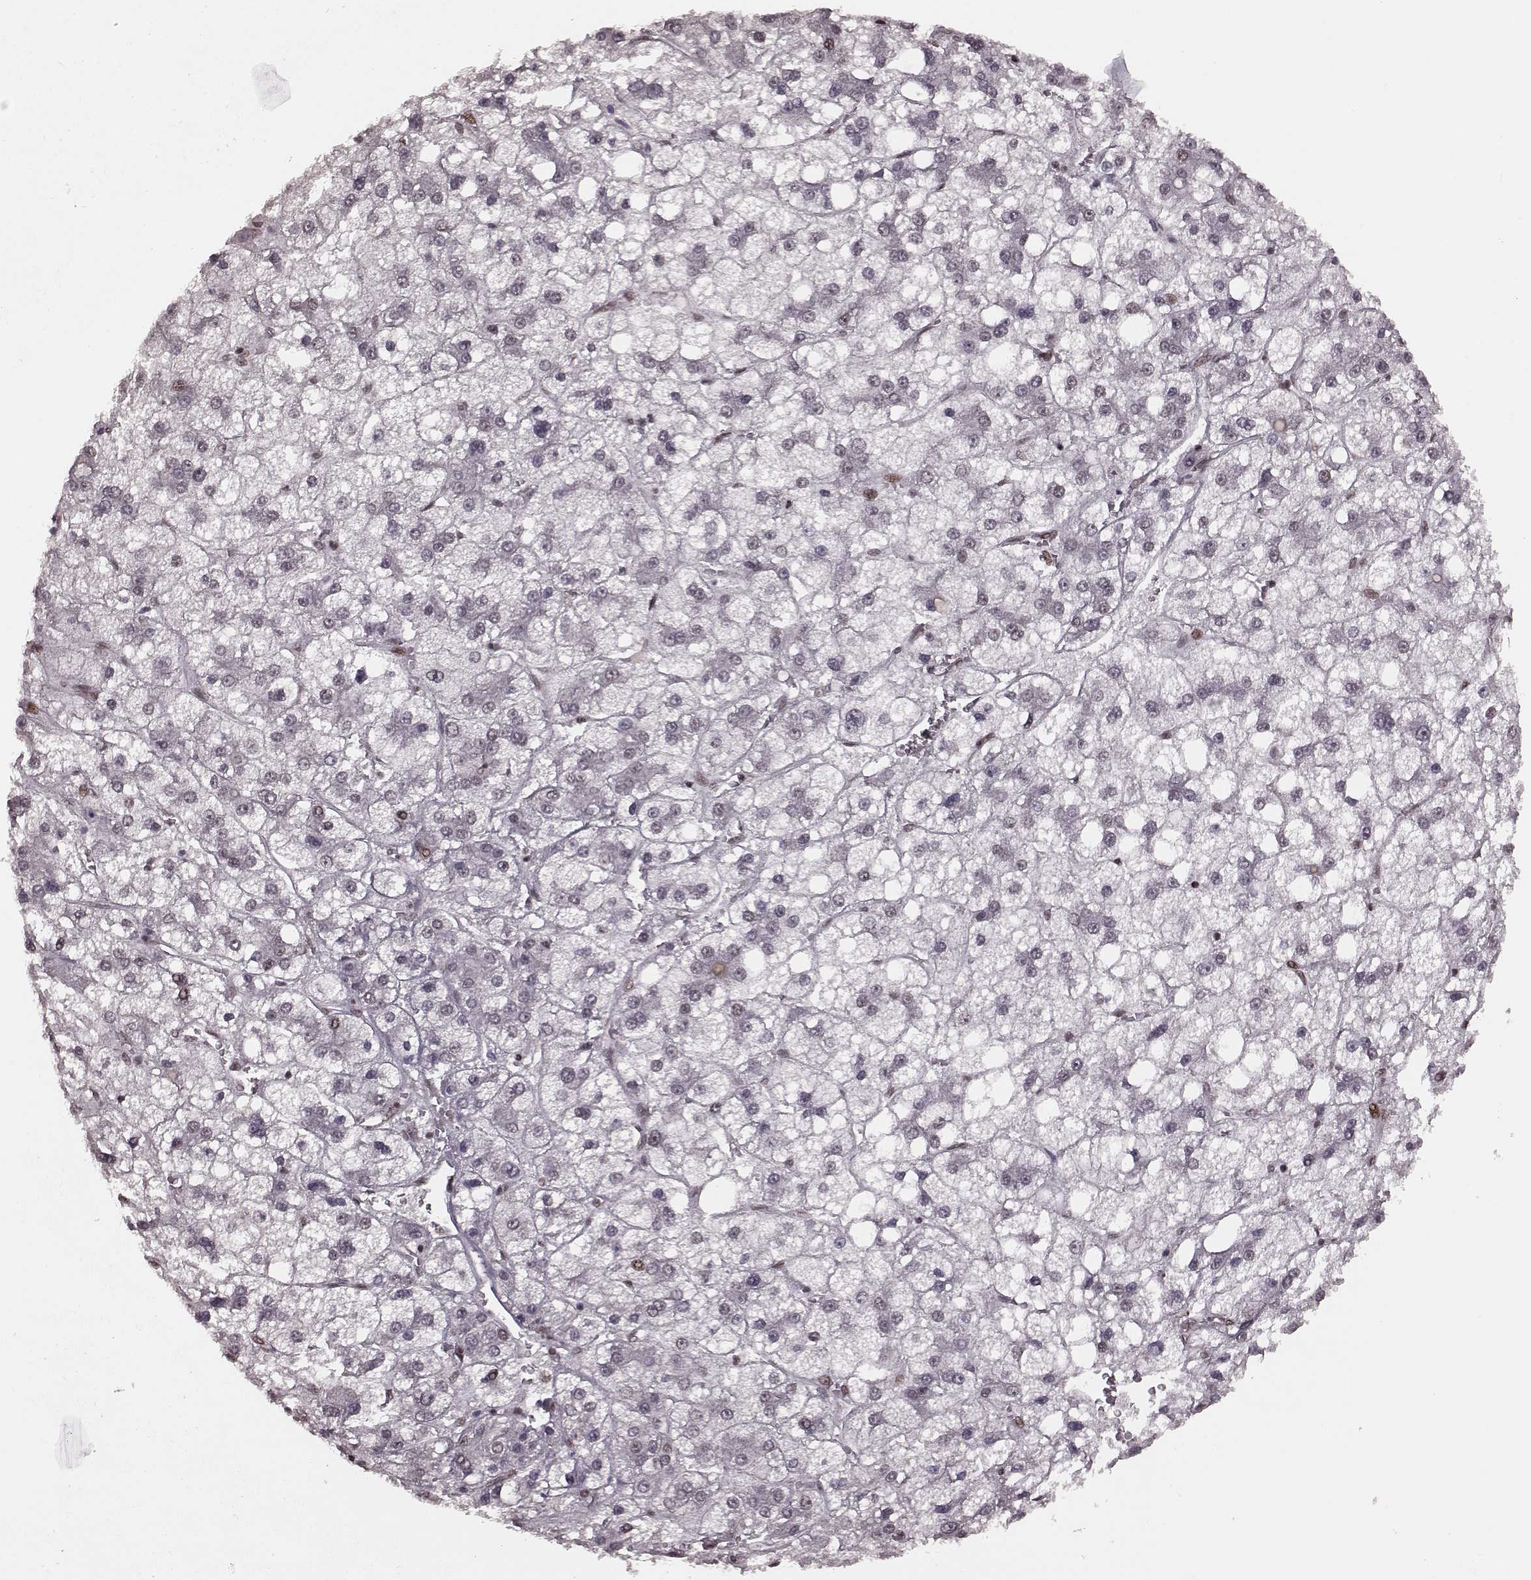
{"staining": {"intensity": "weak", "quantity": "<25%", "location": "nuclear"}, "tissue": "liver cancer", "cell_type": "Tumor cells", "image_type": "cancer", "snomed": [{"axis": "morphology", "description": "Carcinoma, Hepatocellular, NOS"}, {"axis": "topography", "description": "Liver"}], "caption": "An immunohistochemistry (IHC) image of liver cancer (hepatocellular carcinoma) is shown. There is no staining in tumor cells of liver cancer (hepatocellular carcinoma).", "gene": "NR2C1", "patient": {"sex": "male", "age": 73}}